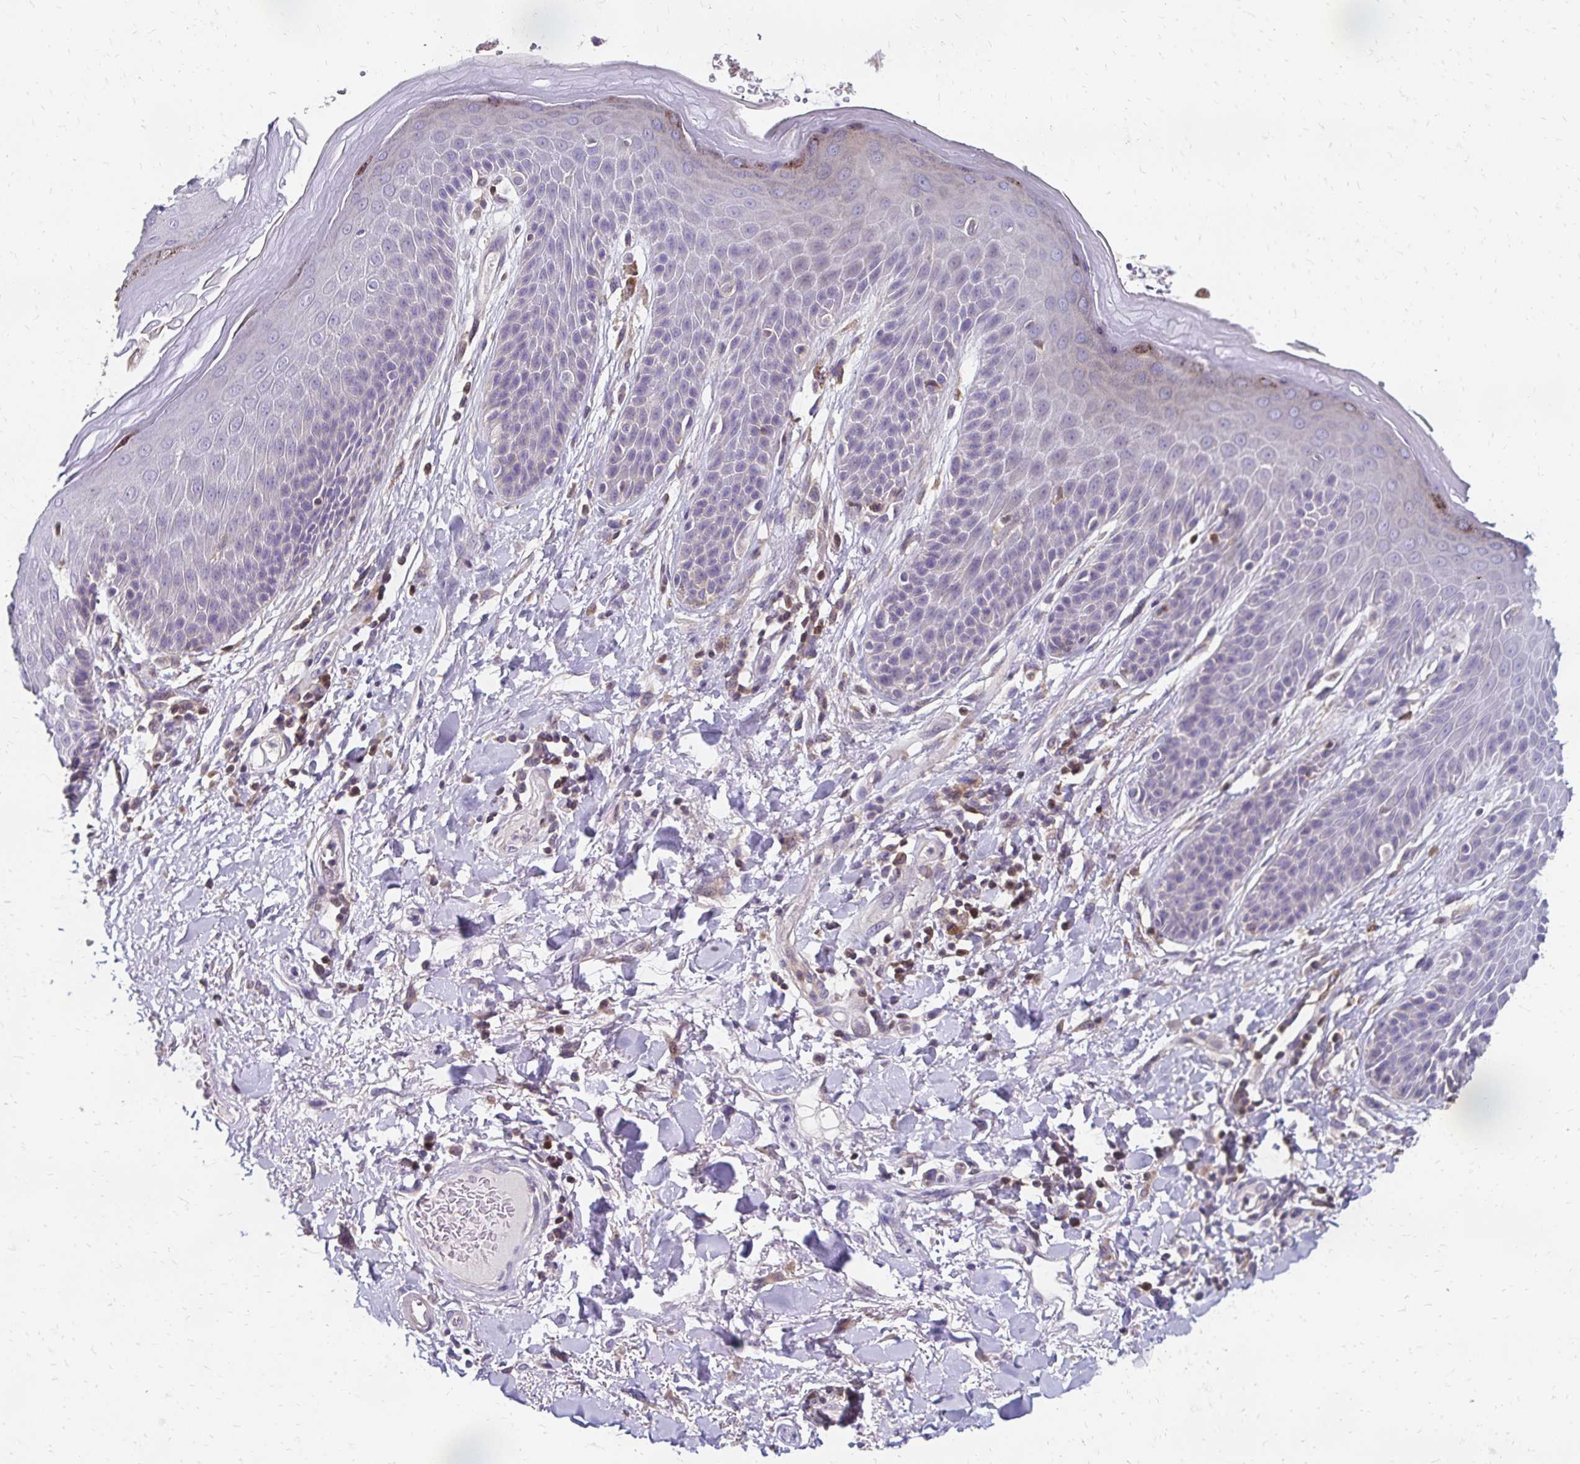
{"staining": {"intensity": "negative", "quantity": "none", "location": "none"}, "tissue": "skin", "cell_type": "Epidermal cells", "image_type": "normal", "snomed": [{"axis": "morphology", "description": "Normal tissue, NOS"}, {"axis": "topography", "description": "Anal"}, {"axis": "topography", "description": "Peripheral nerve tissue"}], "caption": "IHC histopathology image of benign skin: skin stained with DAB reveals no significant protein positivity in epidermal cells. The staining was performed using DAB (3,3'-diaminobenzidine) to visualize the protein expression in brown, while the nuclei were stained in blue with hematoxylin (Magnification: 20x).", "gene": "DTNB", "patient": {"sex": "male", "age": 51}}